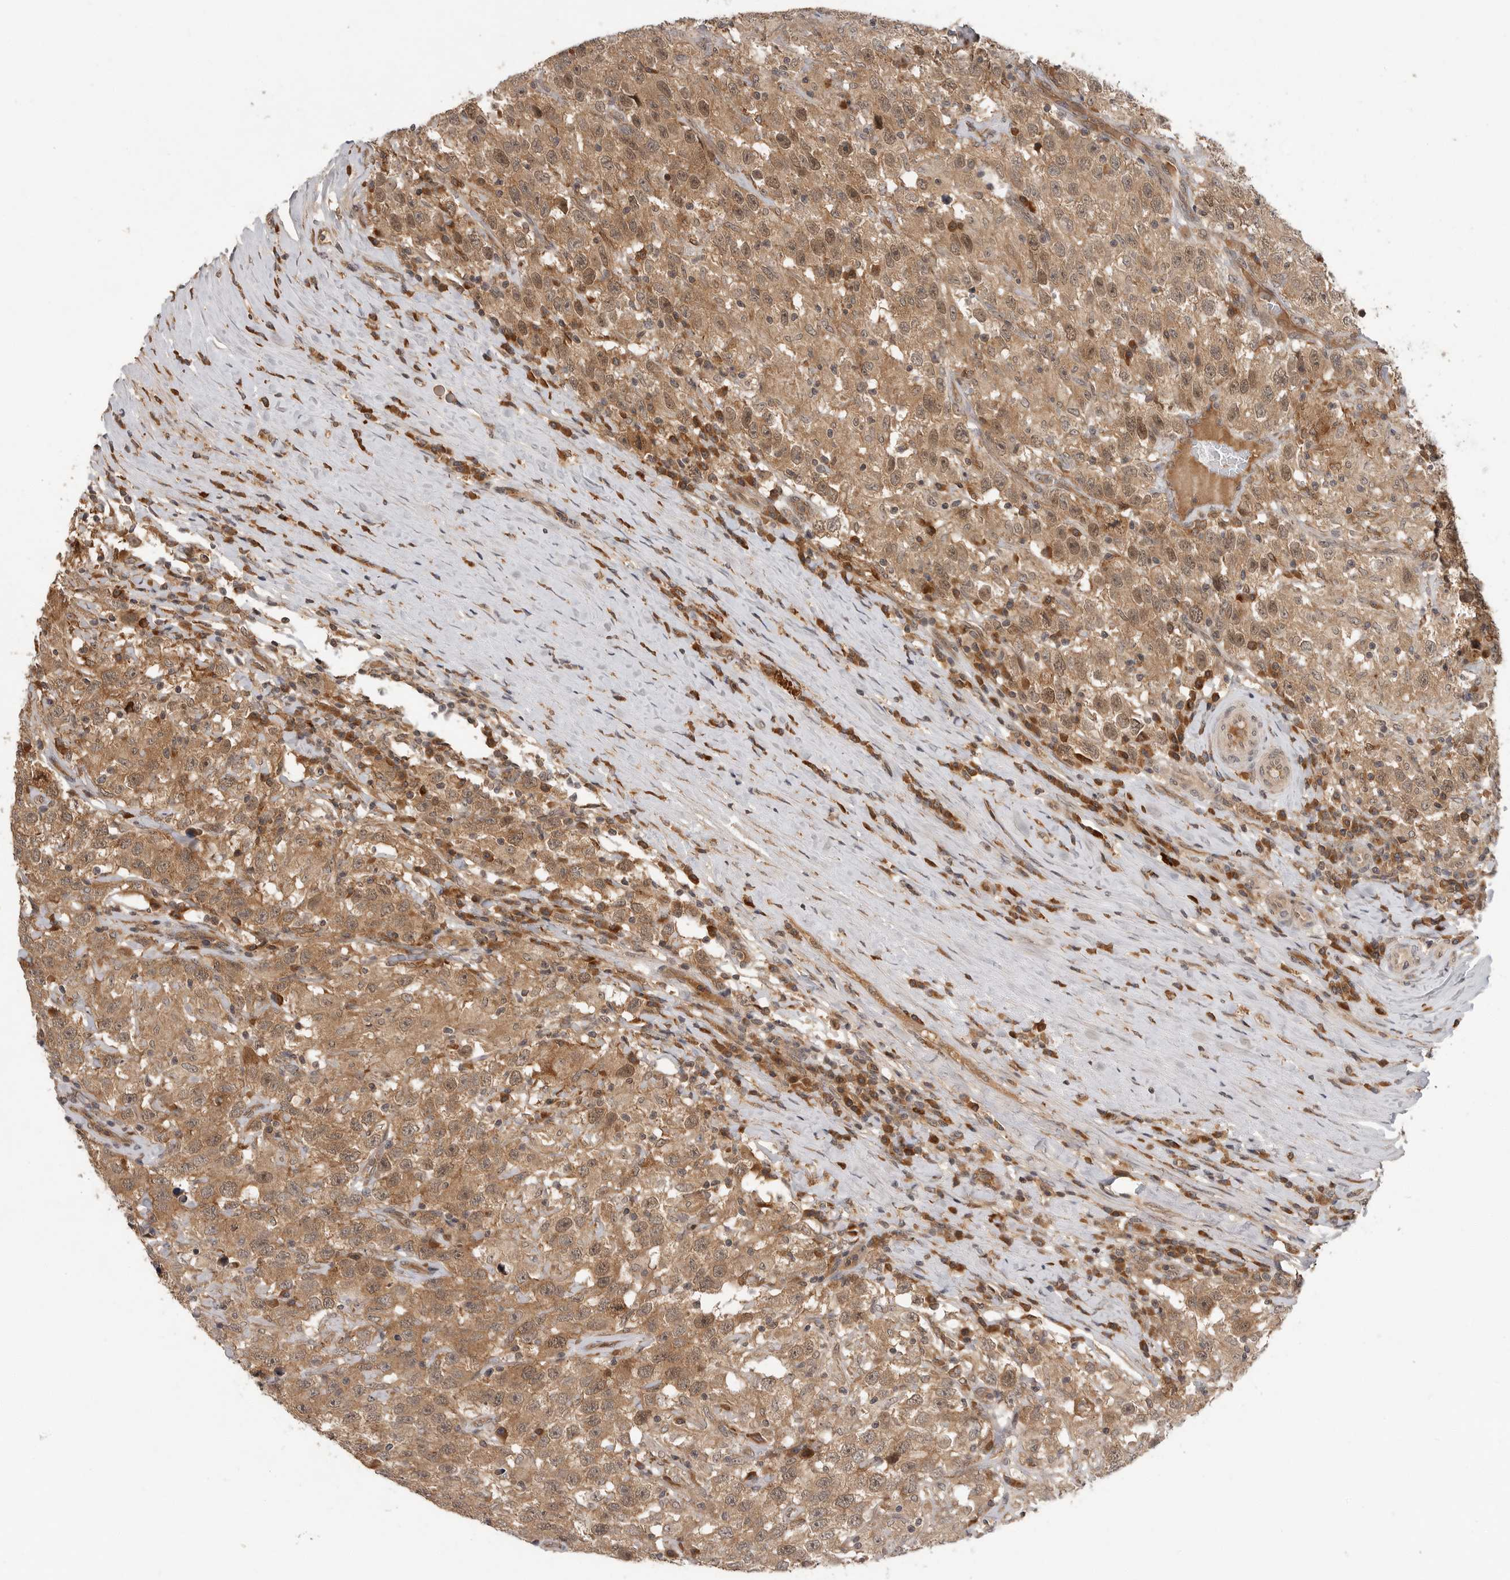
{"staining": {"intensity": "moderate", "quantity": ">75%", "location": "cytoplasmic/membranous,nuclear"}, "tissue": "testis cancer", "cell_type": "Tumor cells", "image_type": "cancer", "snomed": [{"axis": "morphology", "description": "Seminoma, NOS"}, {"axis": "topography", "description": "Testis"}], "caption": "This photomicrograph exhibits immunohistochemistry (IHC) staining of human testis cancer (seminoma), with medium moderate cytoplasmic/membranous and nuclear staining in about >75% of tumor cells.", "gene": "OSBPL9", "patient": {"sex": "male", "age": 41}}